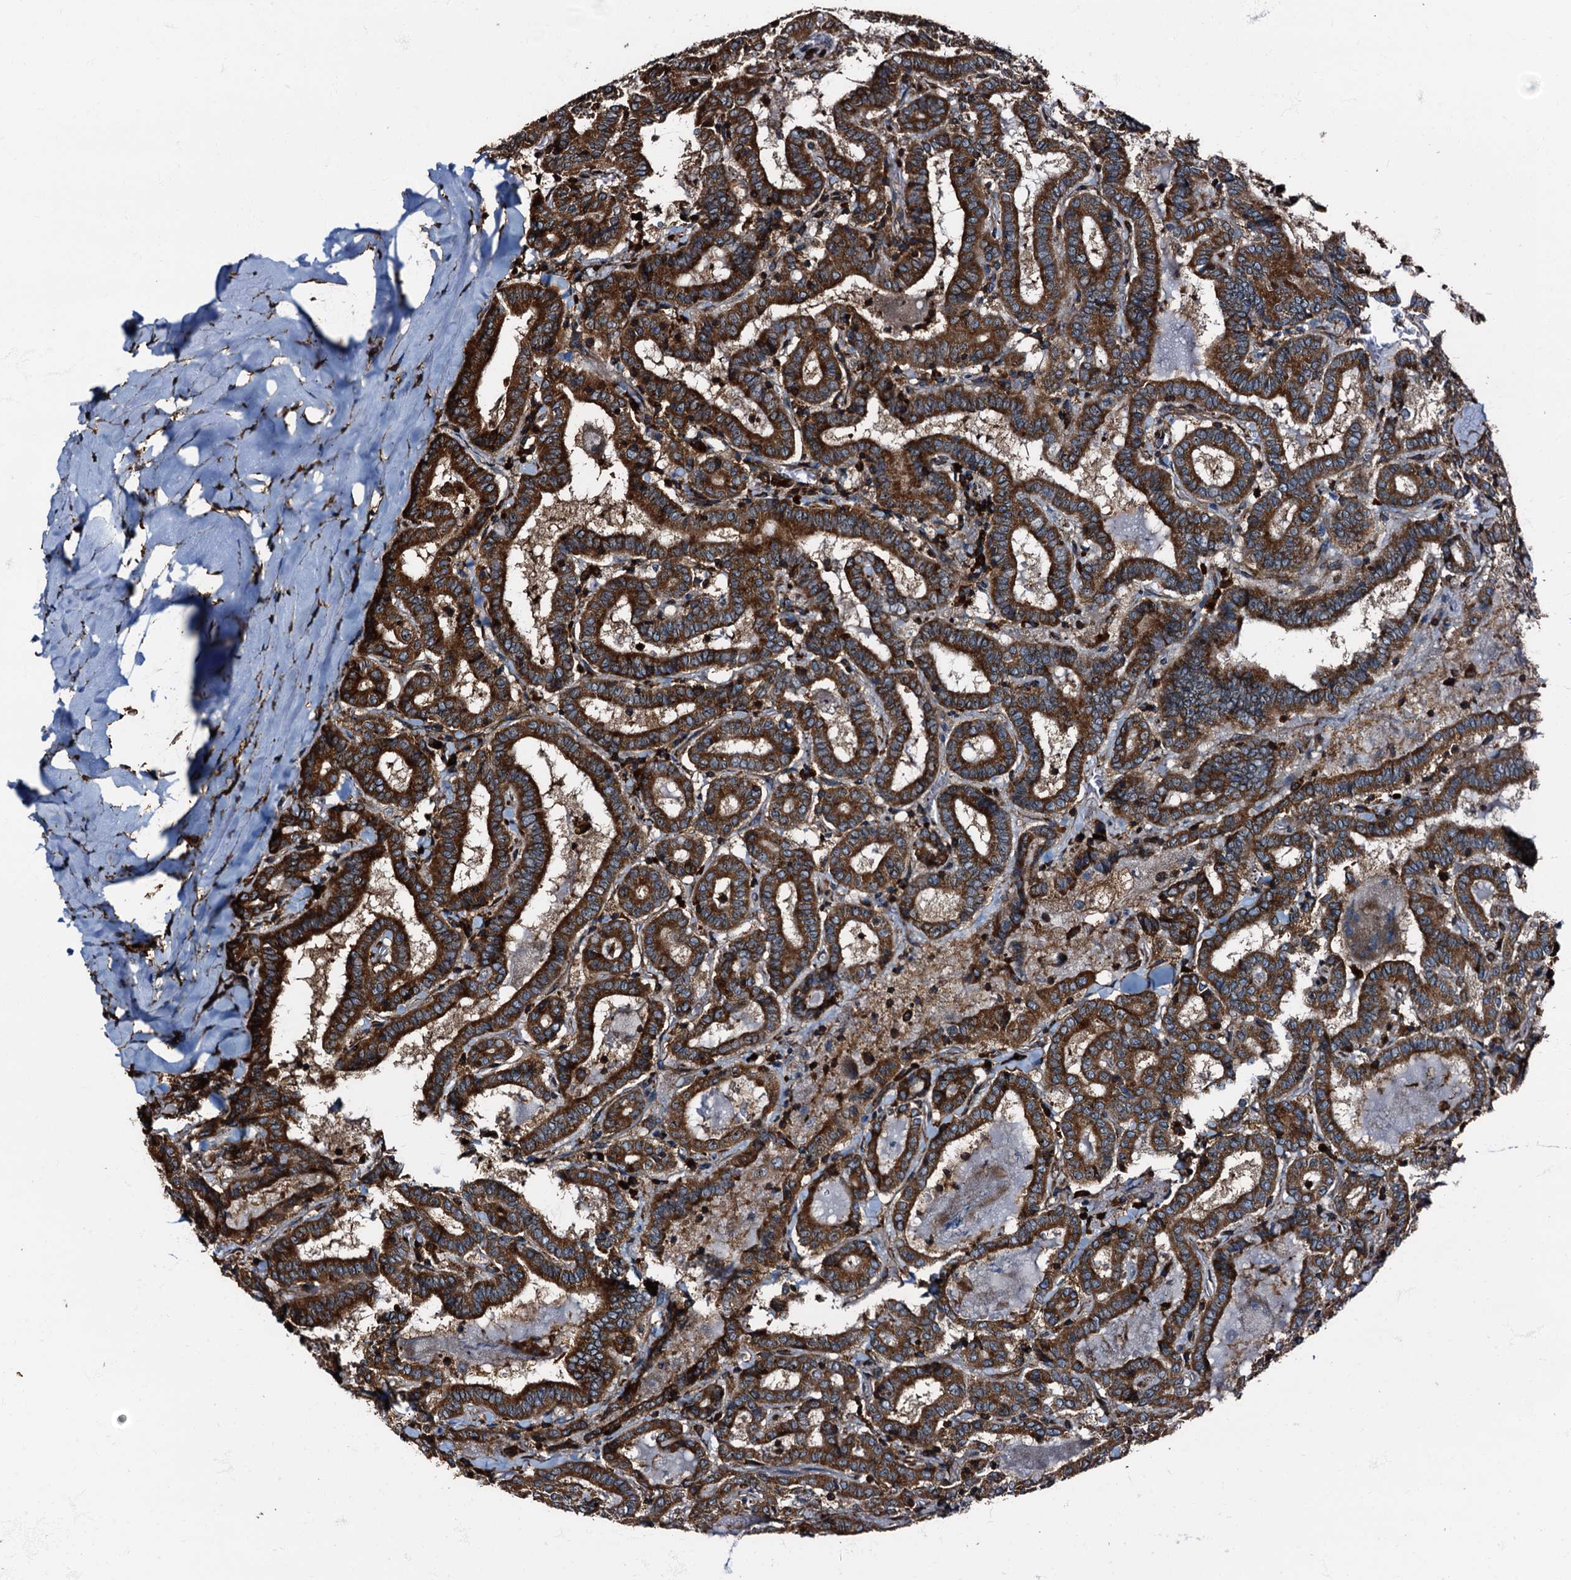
{"staining": {"intensity": "strong", "quantity": ">75%", "location": "cytoplasmic/membranous"}, "tissue": "thyroid cancer", "cell_type": "Tumor cells", "image_type": "cancer", "snomed": [{"axis": "morphology", "description": "Papillary adenocarcinoma, NOS"}, {"axis": "topography", "description": "Thyroid gland"}], "caption": "An immunohistochemistry (IHC) histopathology image of tumor tissue is shown. Protein staining in brown highlights strong cytoplasmic/membranous positivity in thyroid papillary adenocarcinoma within tumor cells. Ihc stains the protein in brown and the nuclei are stained blue.", "gene": "ATP2C1", "patient": {"sex": "female", "age": 72}}